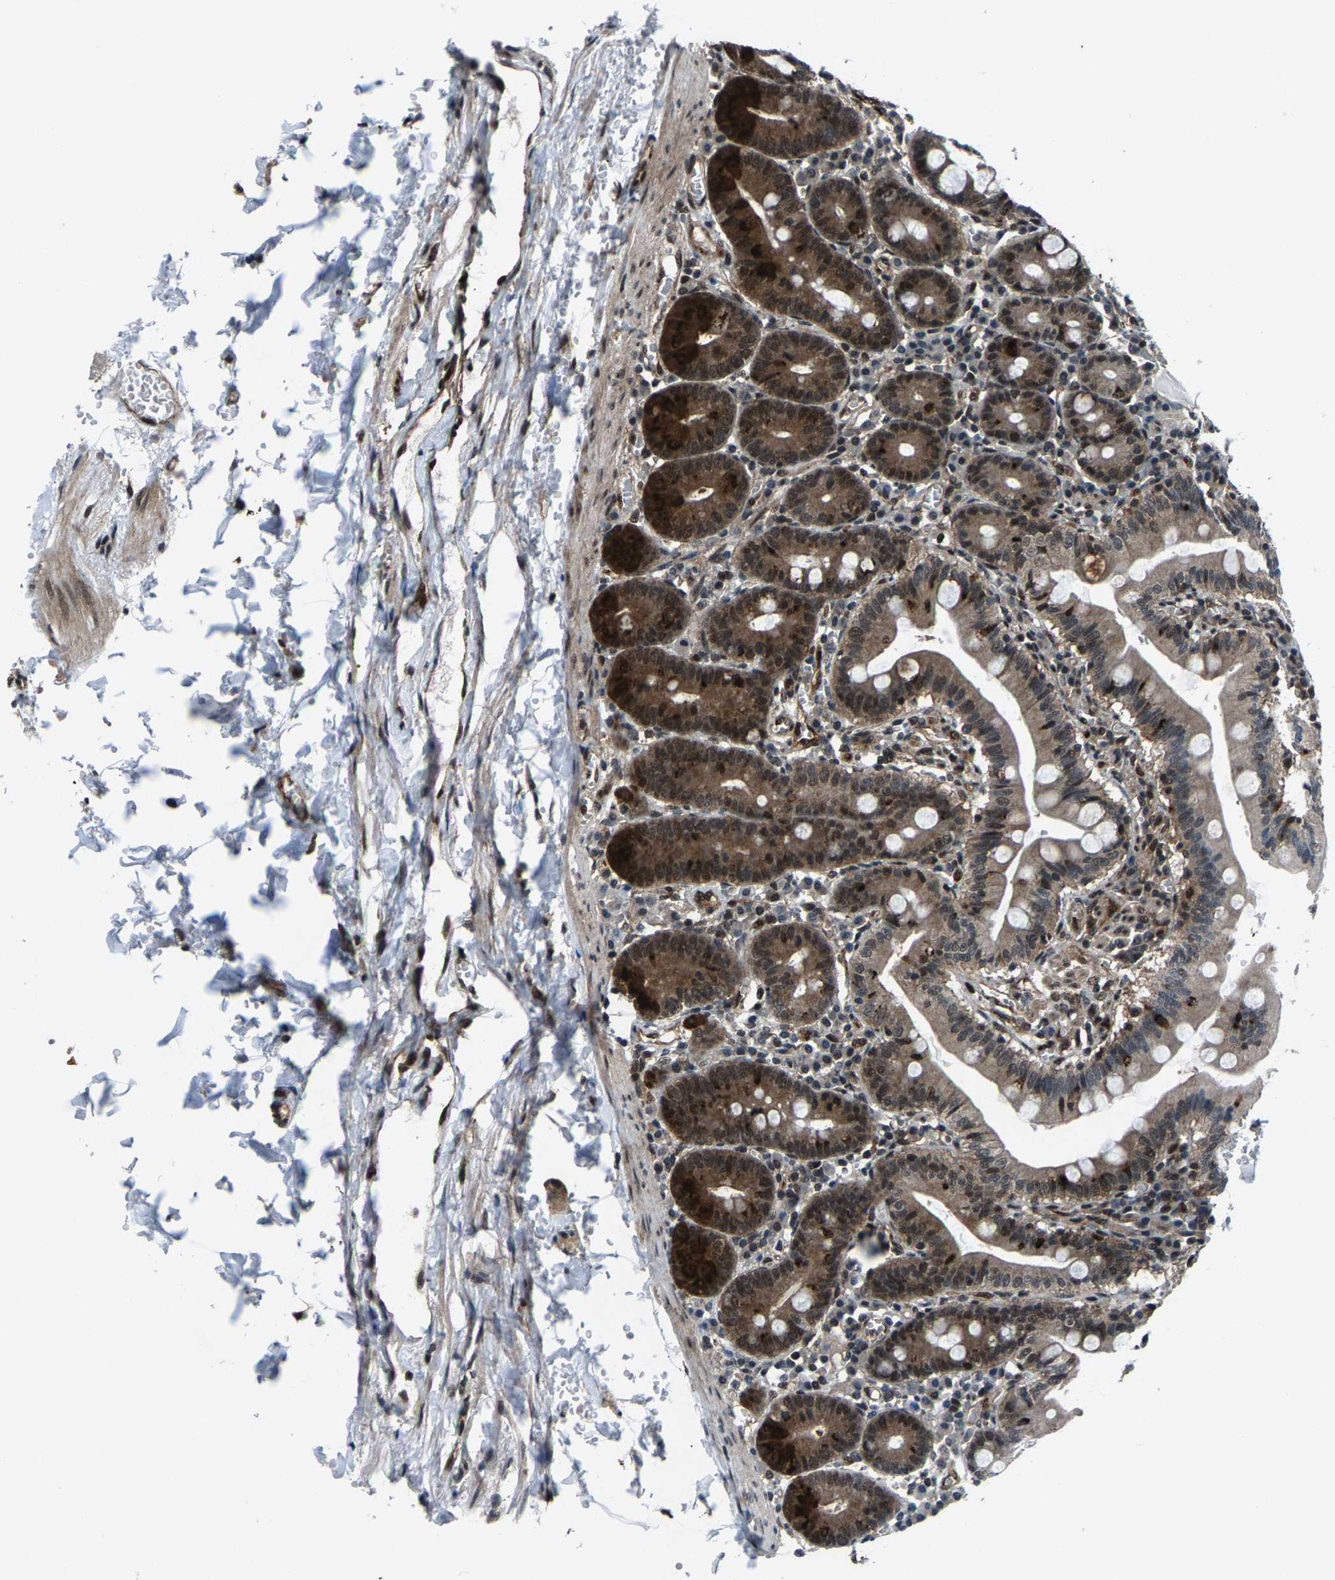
{"staining": {"intensity": "strong", "quantity": "25%-75%", "location": "cytoplasmic/membranous,nuclear"}, "tissue": "small intestine", "cell_type": "Glandular cells", "image_type": "normal", "snomed": [{"axis": "morphology", "description": "Normal tissue, NOS"}, {"axis": "topography", "description": "Small intestine"}], "caption": "Brown immunohistochemical staining in benign human small intestine shows strong cytoplasmic/membranous,nuclear expression in about 25%-75% of glandular cells.", "gene": "ATXN3", "patient": {"sex": "male", "age": 71}}